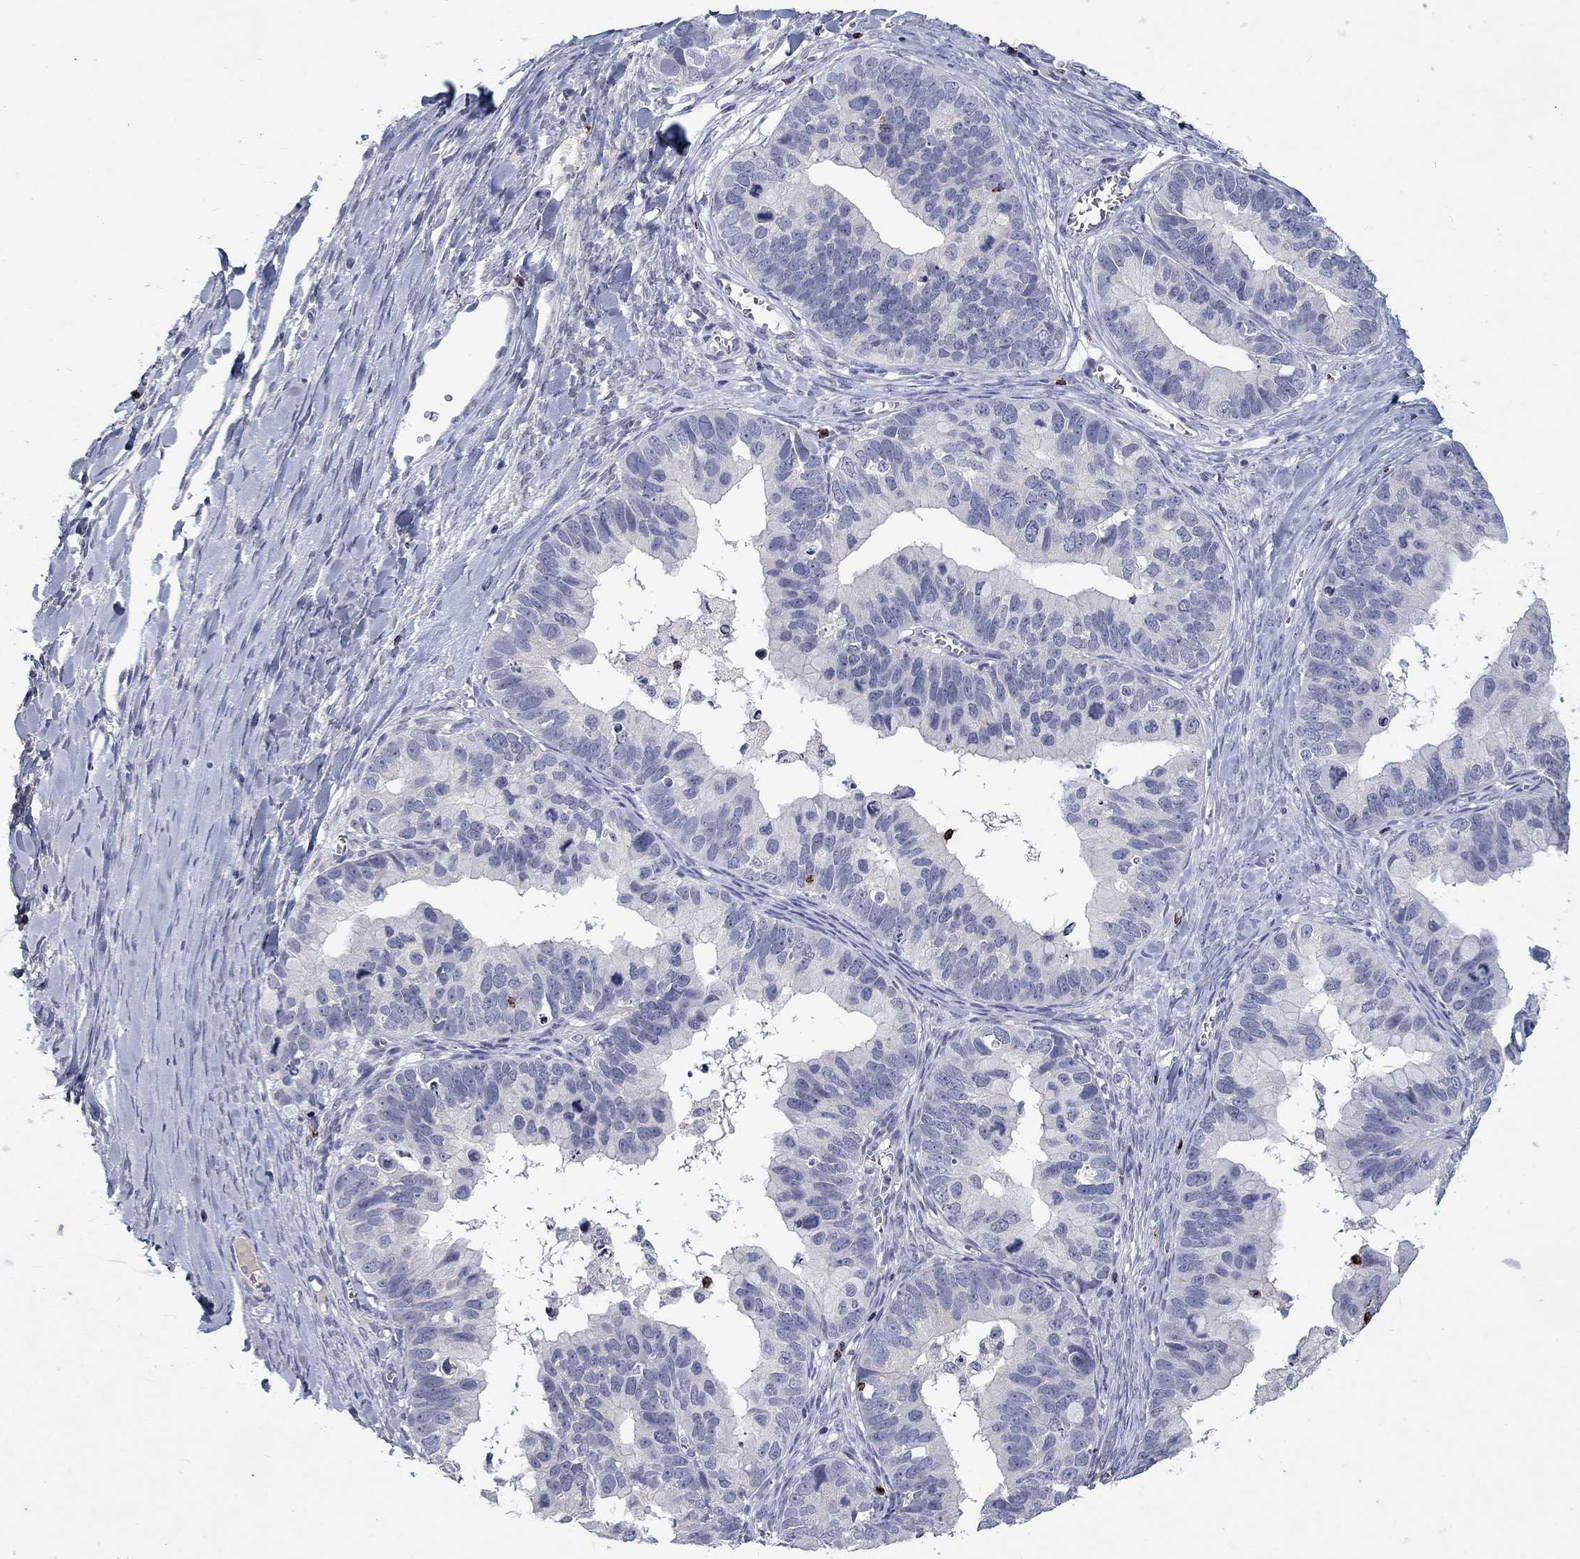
{"staining": {"intensity": "negative", "quantity": "none", "location": "none"}, "tissue": "ovarian cancer", "cell_type": "Tumor cells", "image_type": "cancer", "snomed": [{"axis": "morphology", "description": "Cystadenocarcinoma, mucinous, NOS"}, {"axis": "topography", "description": "Ovary"}], "caption": "This is an IHC micrograph of human ovarian cancer (mucinous cystadenocarcinoma). There is no positivity in tumor cells.", "gene": "GZMA", "patient": {"sex": "female", "age": 76}}